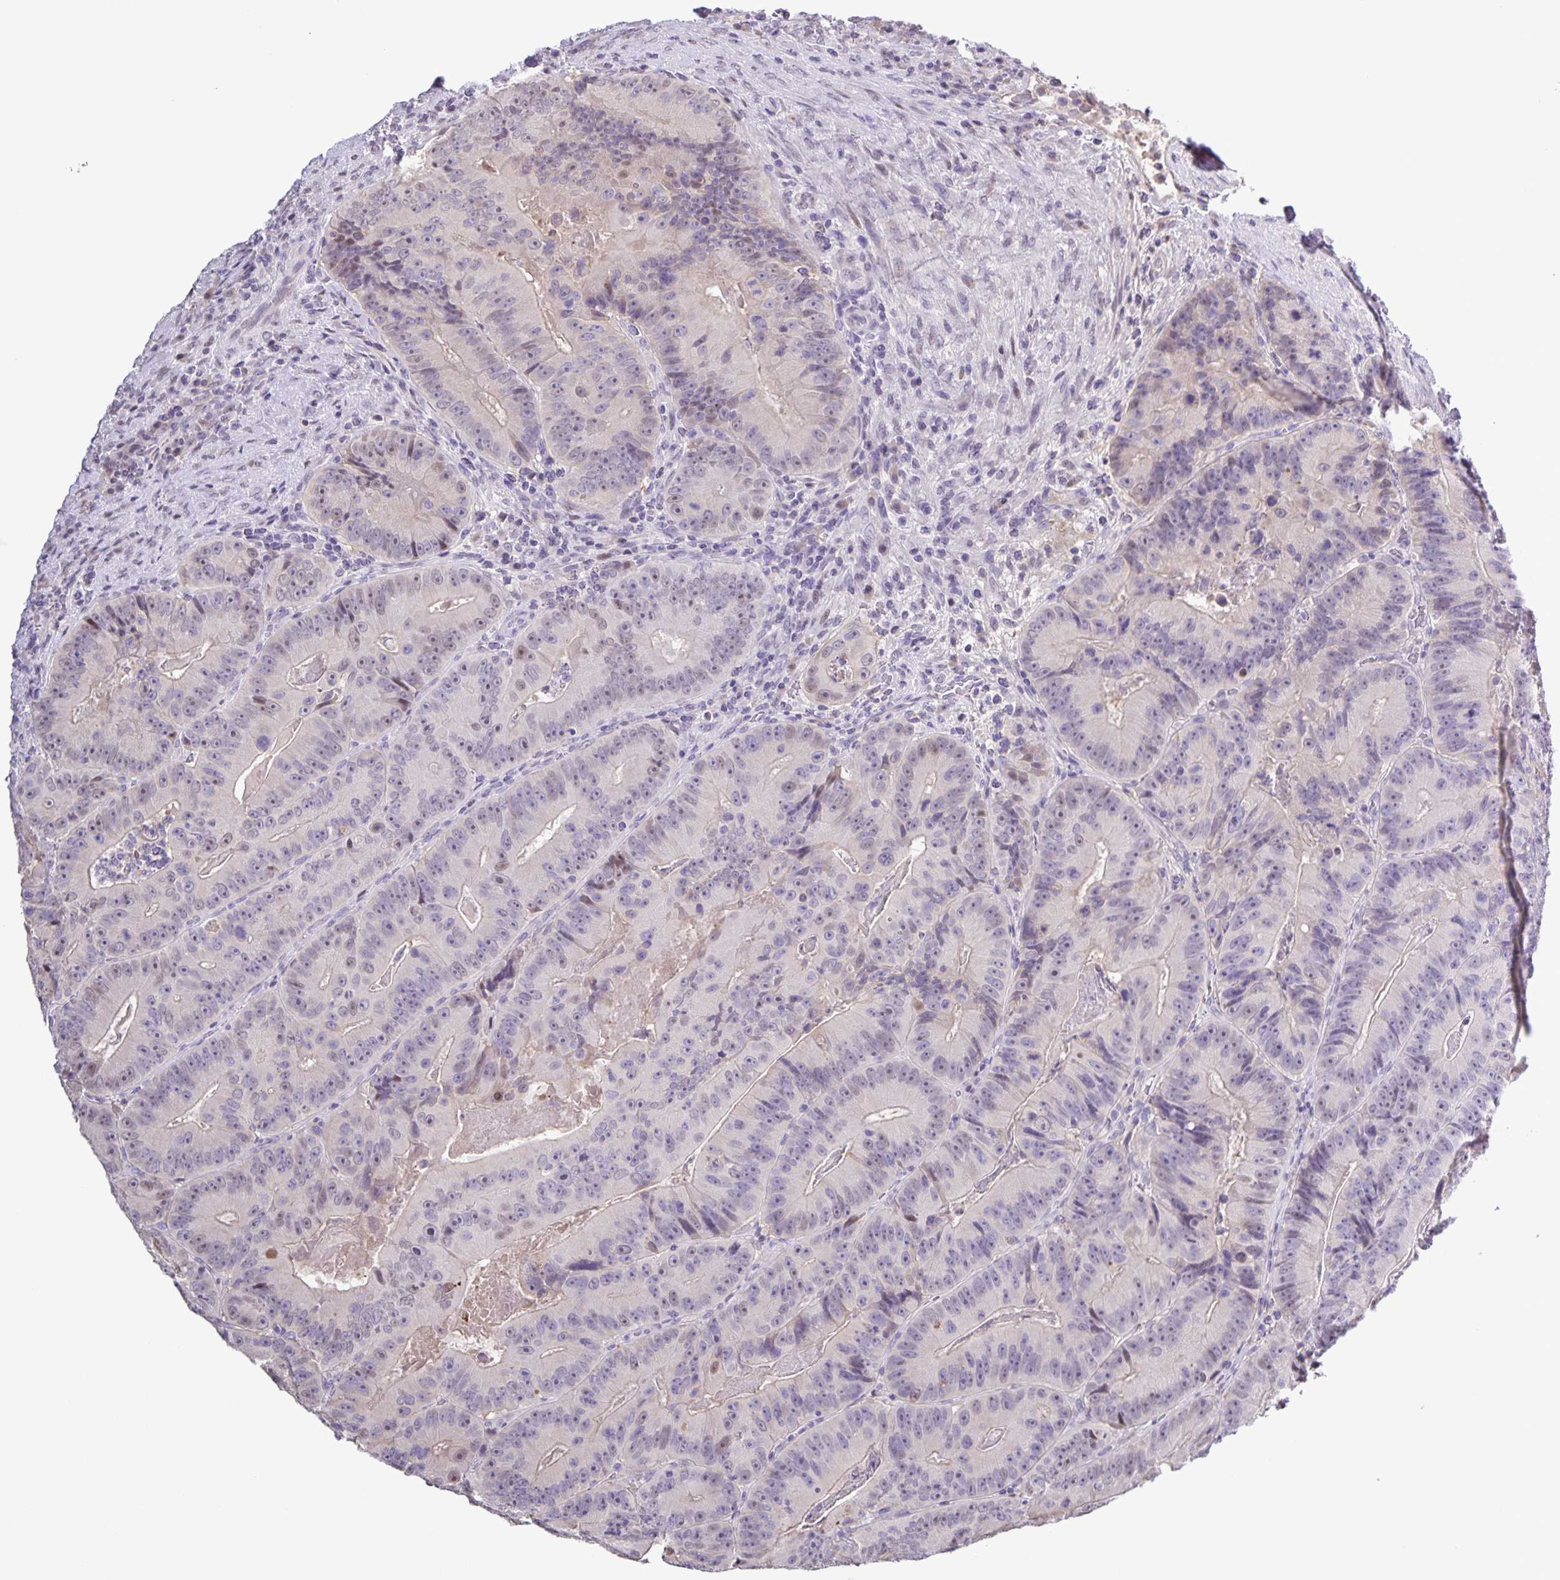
{"staining": {"intensity": "negative", "quantity": "none", "location": "none"}, "tissue": "colorectal cancer", "cell_type": "Tumor cells", "image_type": "cancer", "snomed": [{"axis": "morphology", "description": "Adenocarcinoma, NOS"}, {"axis": "topography", "description": "Colon"}], "caption": "Immunohistochemistry histopathology image of human adenocarcinoma (colorectal) stained for a protein (brown), which exhibits no positivity in tumor cells.", "gene": "ONECUT2", "patient": {"sex": "female", "age": 86}}